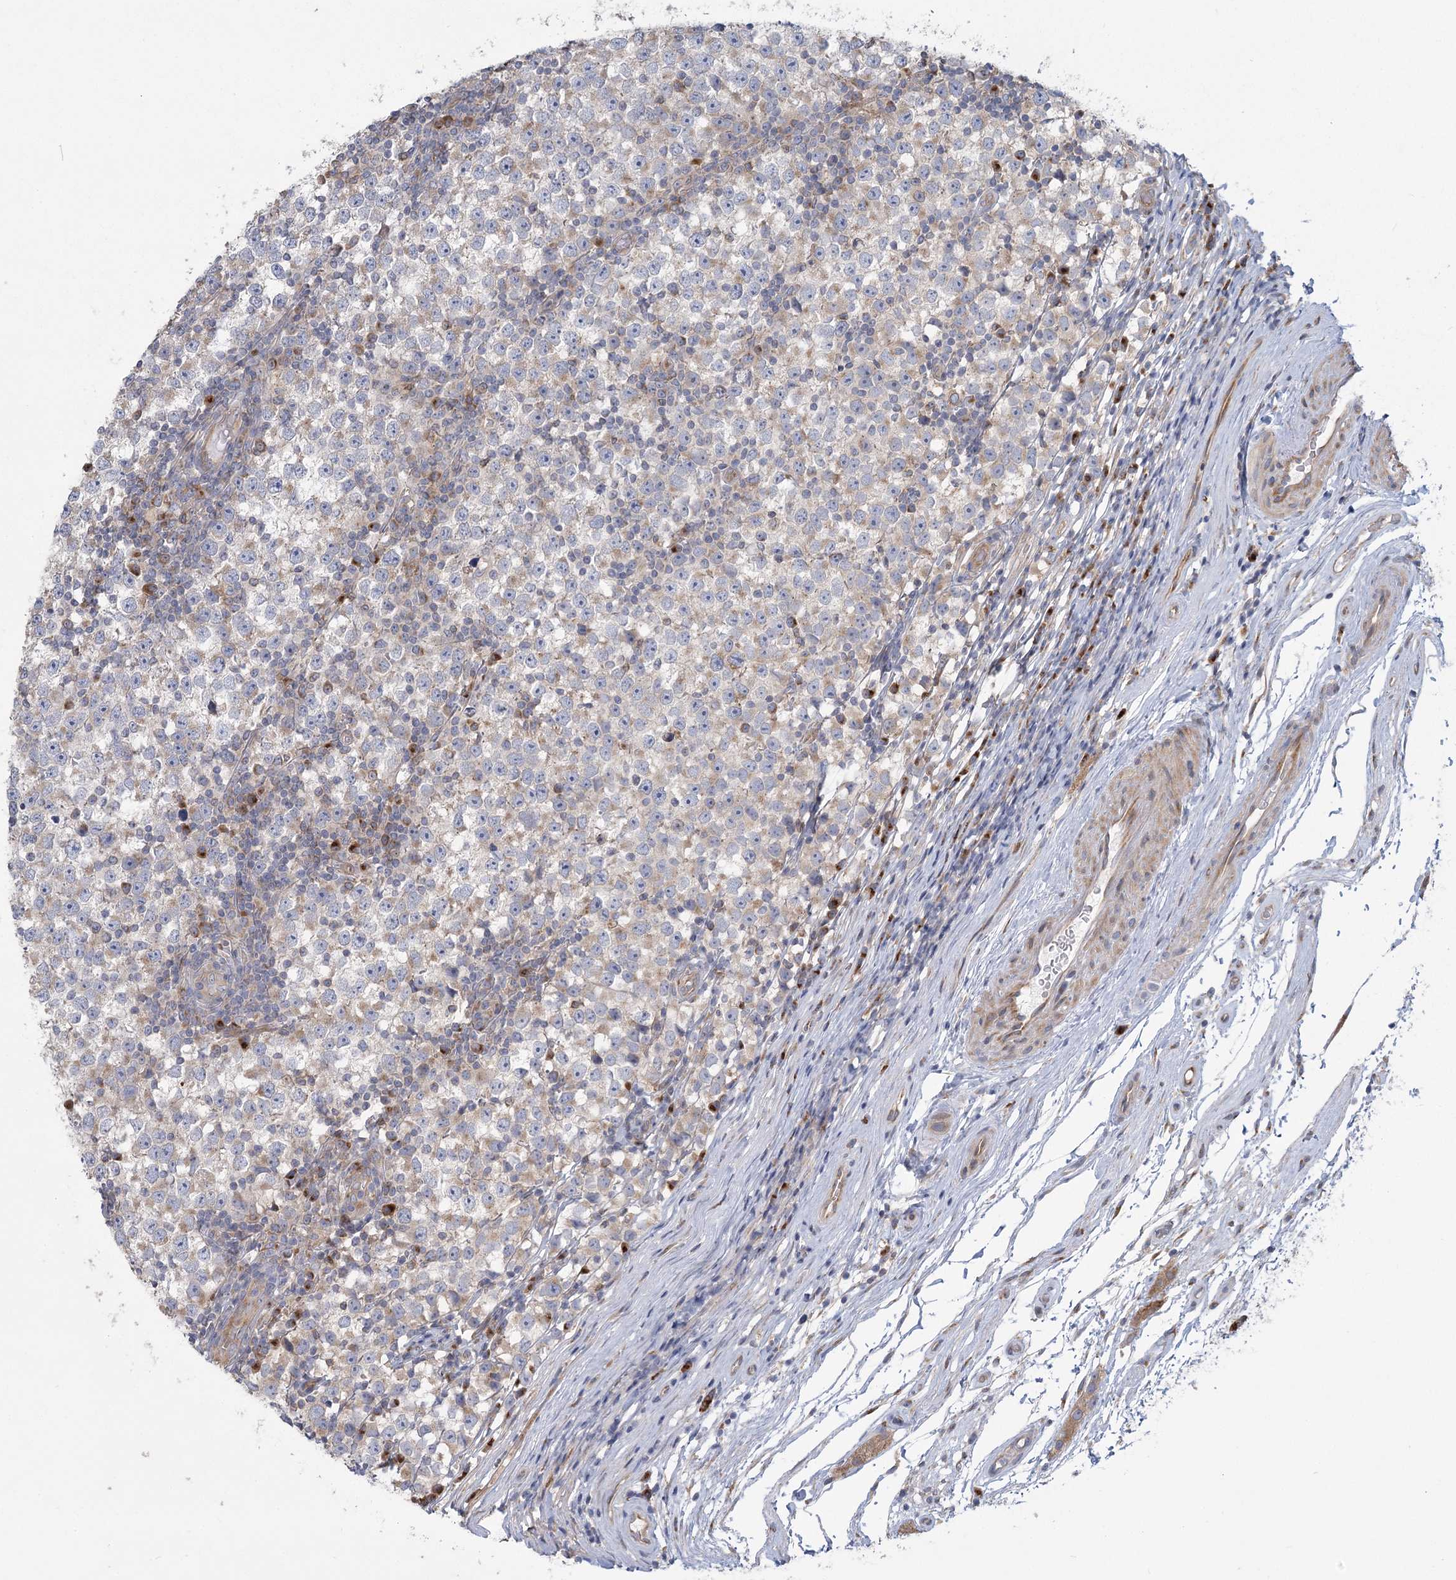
{"staining": {"intensity": "negative", "quantity": "none", "location": "none"}, "tissue": "testis cancer", "cell_type": "Tumor cells", "image_type": "cancer", "snomed": [{"axis": "morphology", "description": "Seminoma, NOS"}, {"axis": "topography", "description": "Testis"}], "caption": "High power microscopy micrograph of an immunohistochemistry (IHC) micrograph of testis cancer, revealing no significant positivity in tumor cells.", "gene": "CNTLN", "patient": {"sex": "male", "age": 65}}